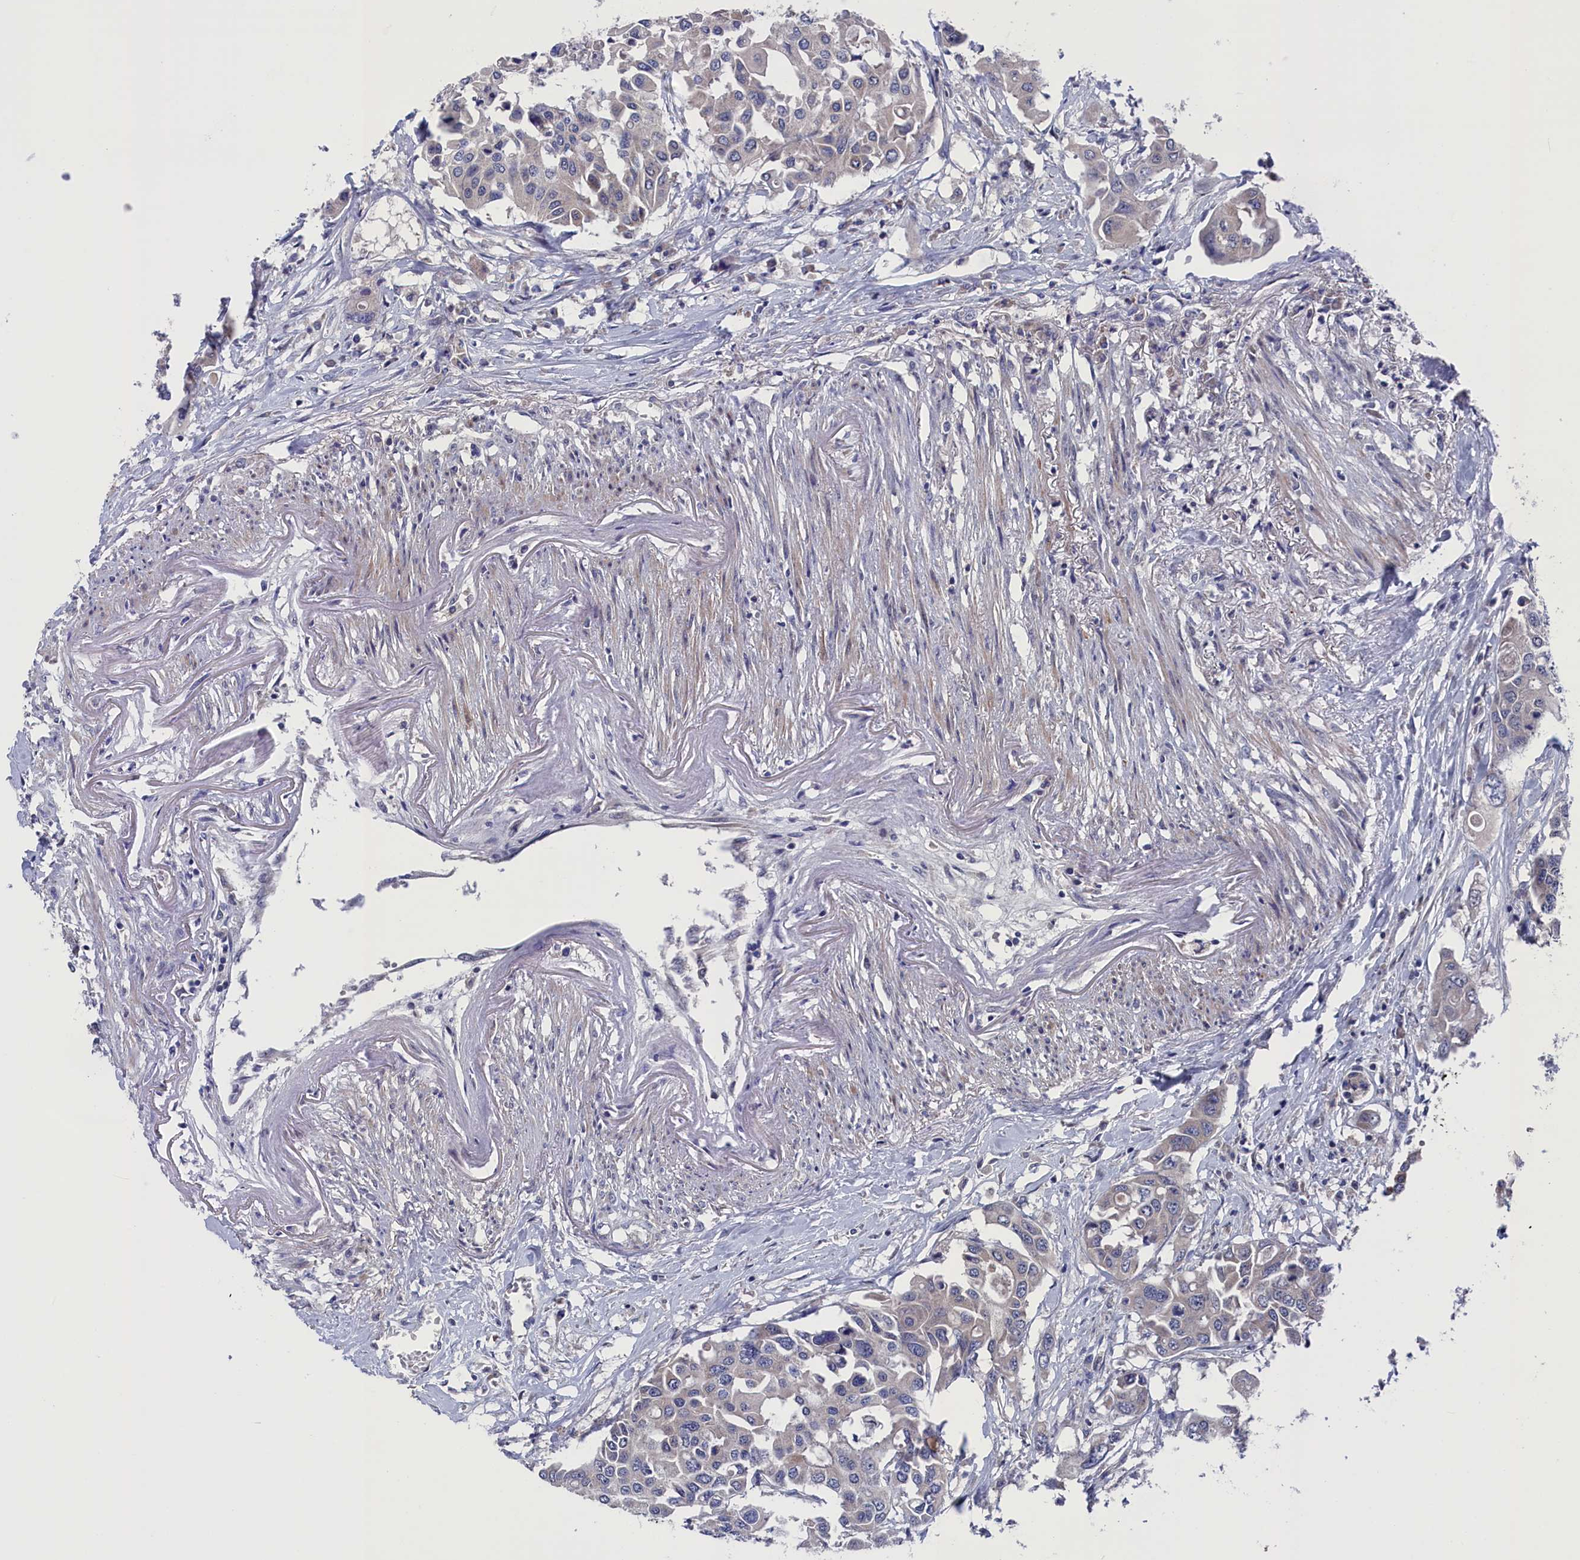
{"staining": {"intensity": "weak", "quantity": "25%-75%", "location": "cytoplasmic/membranous"}, "tissue": "colorectal cancer", "cell_type": "Tumor cells", "image_type": "cancer", "snomed": [{"axis": "morphology", "description": "Adenocarcinoma, NOS"}, {"axis": "topography", "description": "Colon"}], "caption": "Brown immunohistochemical staining in human adenocarcinoma (colorectal) demonstrates weak cytoplasmic/membranous expression in about 25%-75% of tumor cells. The protein of interest is stained brown, and the nuclei are stained in blue (DAB IHC with brightfield microscopy, high magnification).", "gene": "SPATA13", "patient": {"sex": "male", "age": 77}}